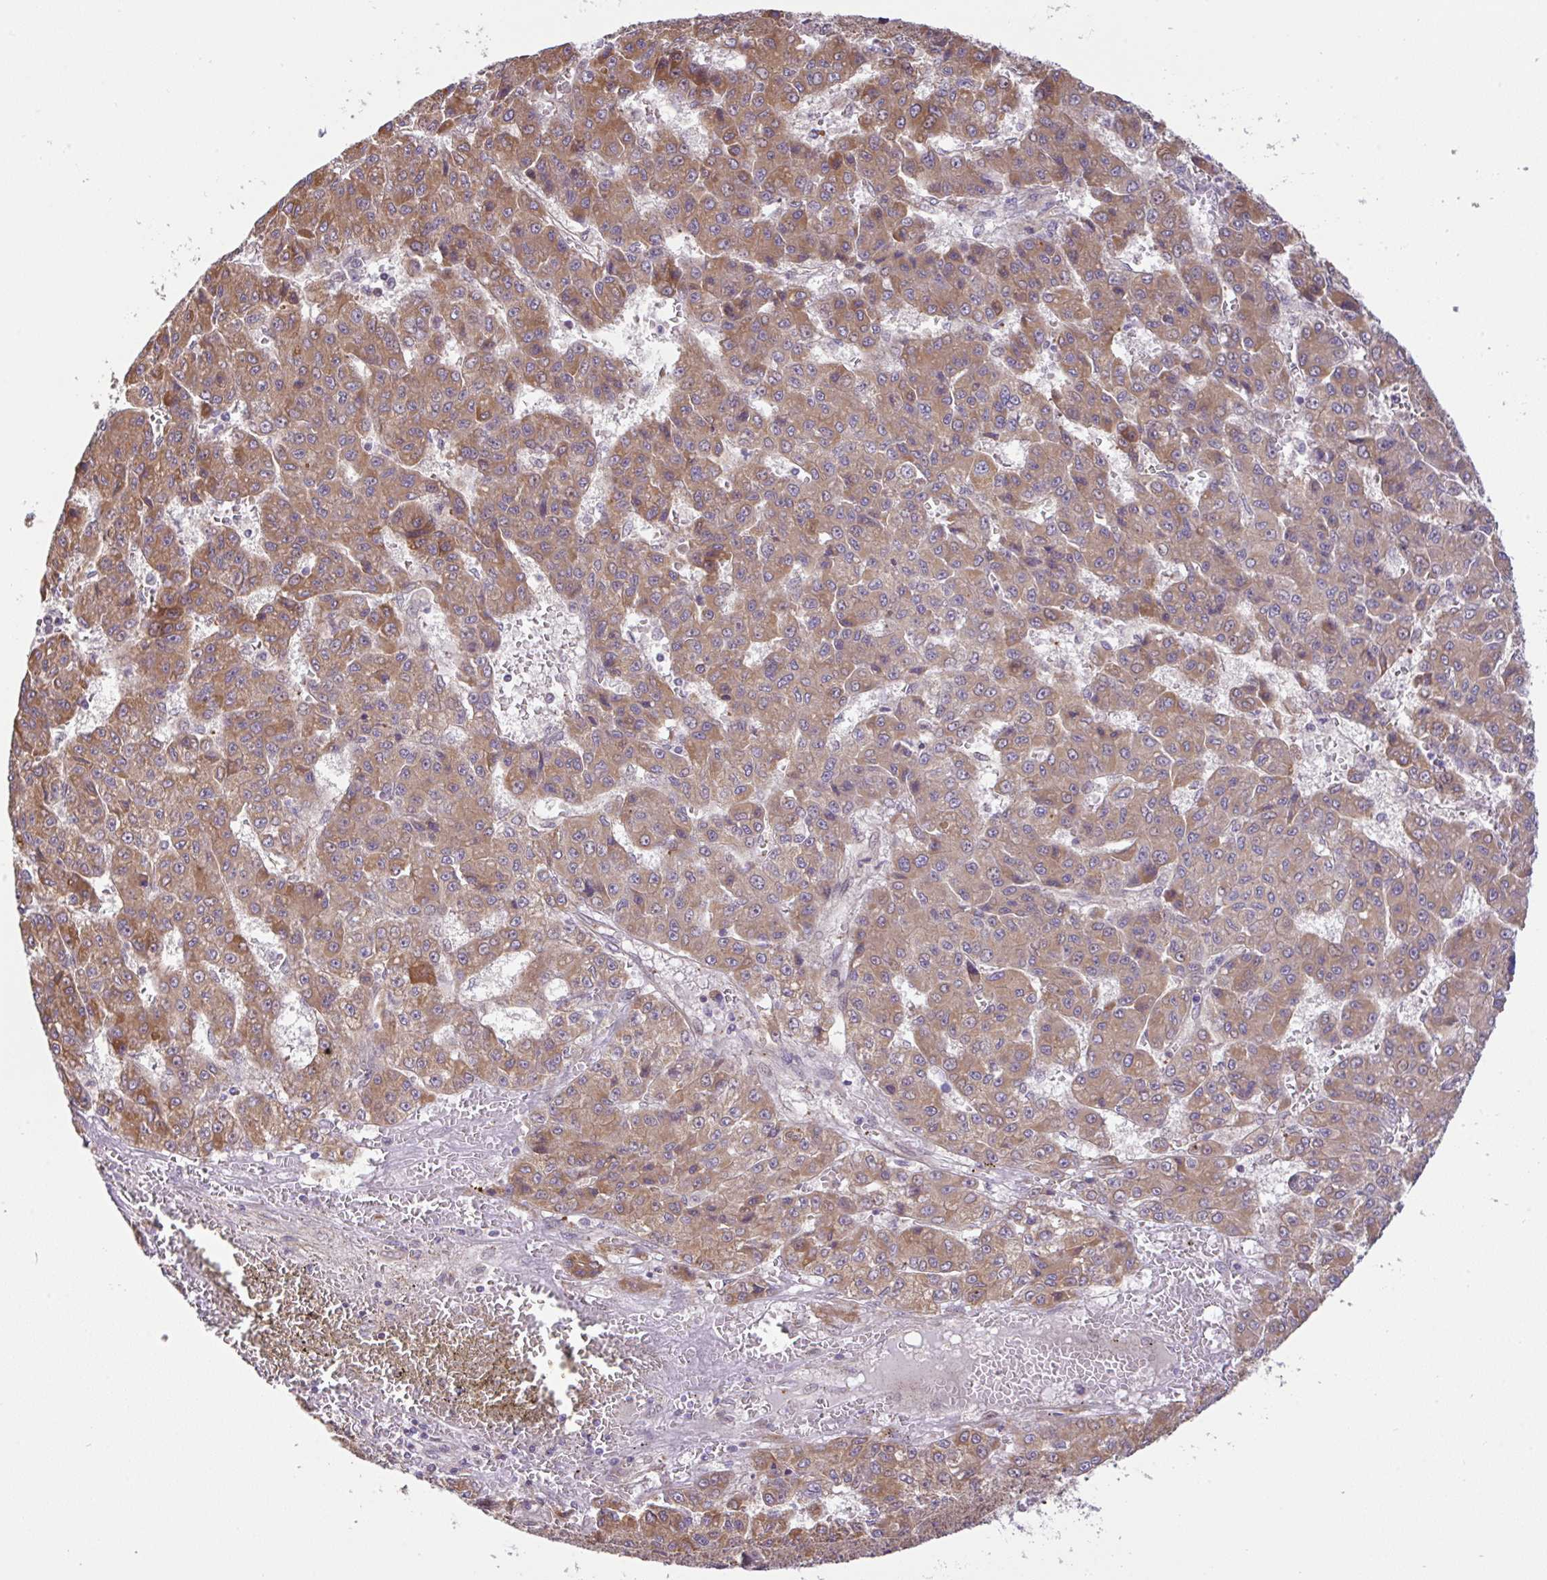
{"staining": {"intensity": "moderate", "quantity": ">75%", "location": "cytoplasmic/membranous"}, "tissue": "liver cancer", "cell_type": "Tumor cells", "image_type": "cancer", "snomed": [{"axis": "morphology", "description": "Carcinoma, Hepatocellular, NOS"}, {"axis": "topography", "description": "Liver"}], "caption": "DAB (3,3'-diaminobenzidine) immunohistochemical staining of human hepatocellular carcinoma (liver) displays moderate cytoplasmic/membranous protein positivity in approximately >75% of tumor cells.", "gene": "DLEU7", "patient": {"sex": "male", "age": 70}}